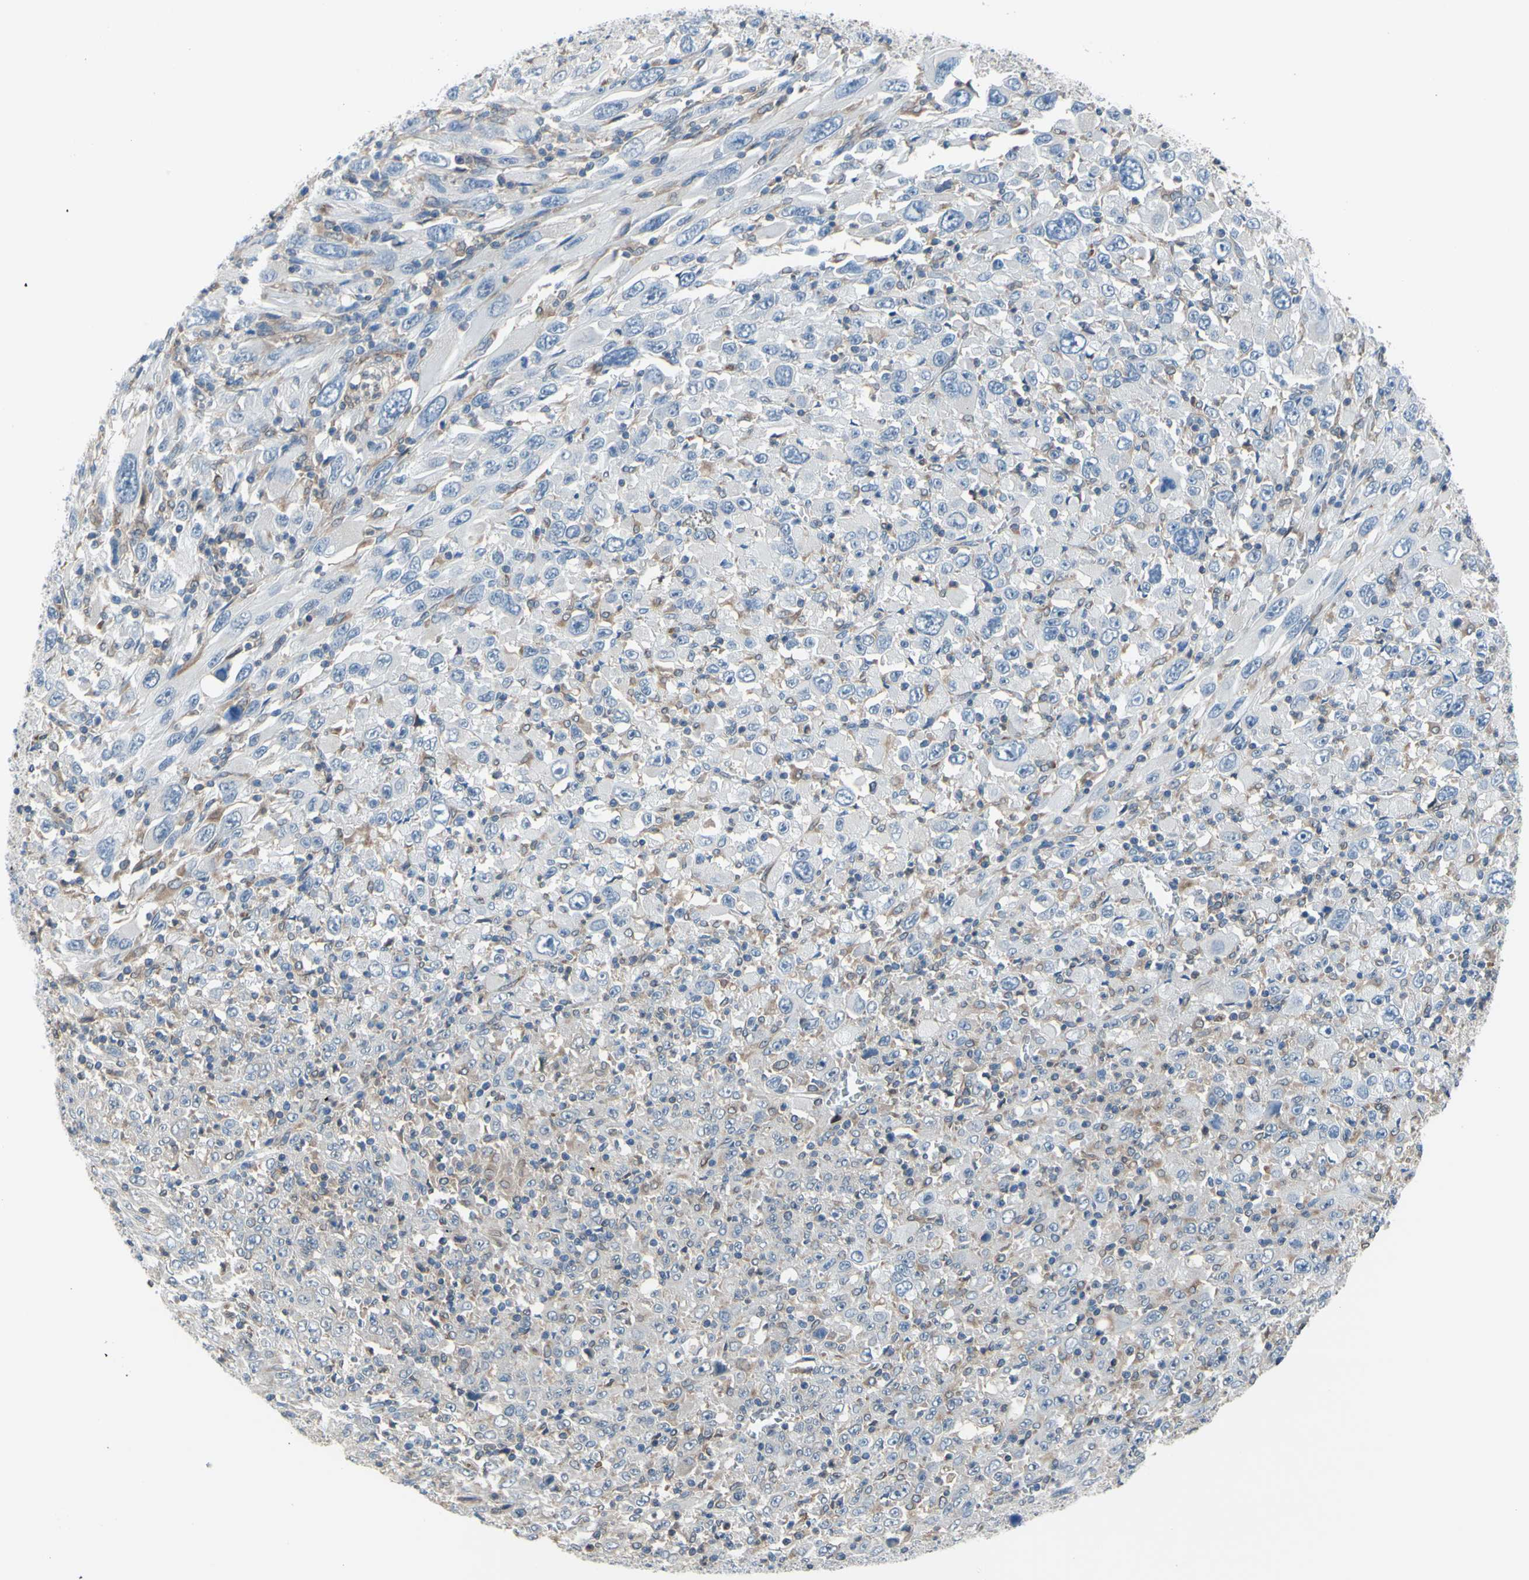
{"staining": {"intensity": "negative", "quantity": "none", "location": "none"}, "tissue": "melanoma", "cell_type": "Tumor cells", "image_type": "cancer", "snomed": [{"axis": "morphology", "description": "Malignant melanoma, Metastatic site"}, {"axis": "topography", "description": "Skin"}], "caption": "High power microscopy histopathology image of an immunohistochemistry (IHC) photomicrograph of malignant melanoma (metastatic site), revealing no significant expression in tumor cells.", "gene": "MGST2", "patient": {"sex": "female", "age": 56}}